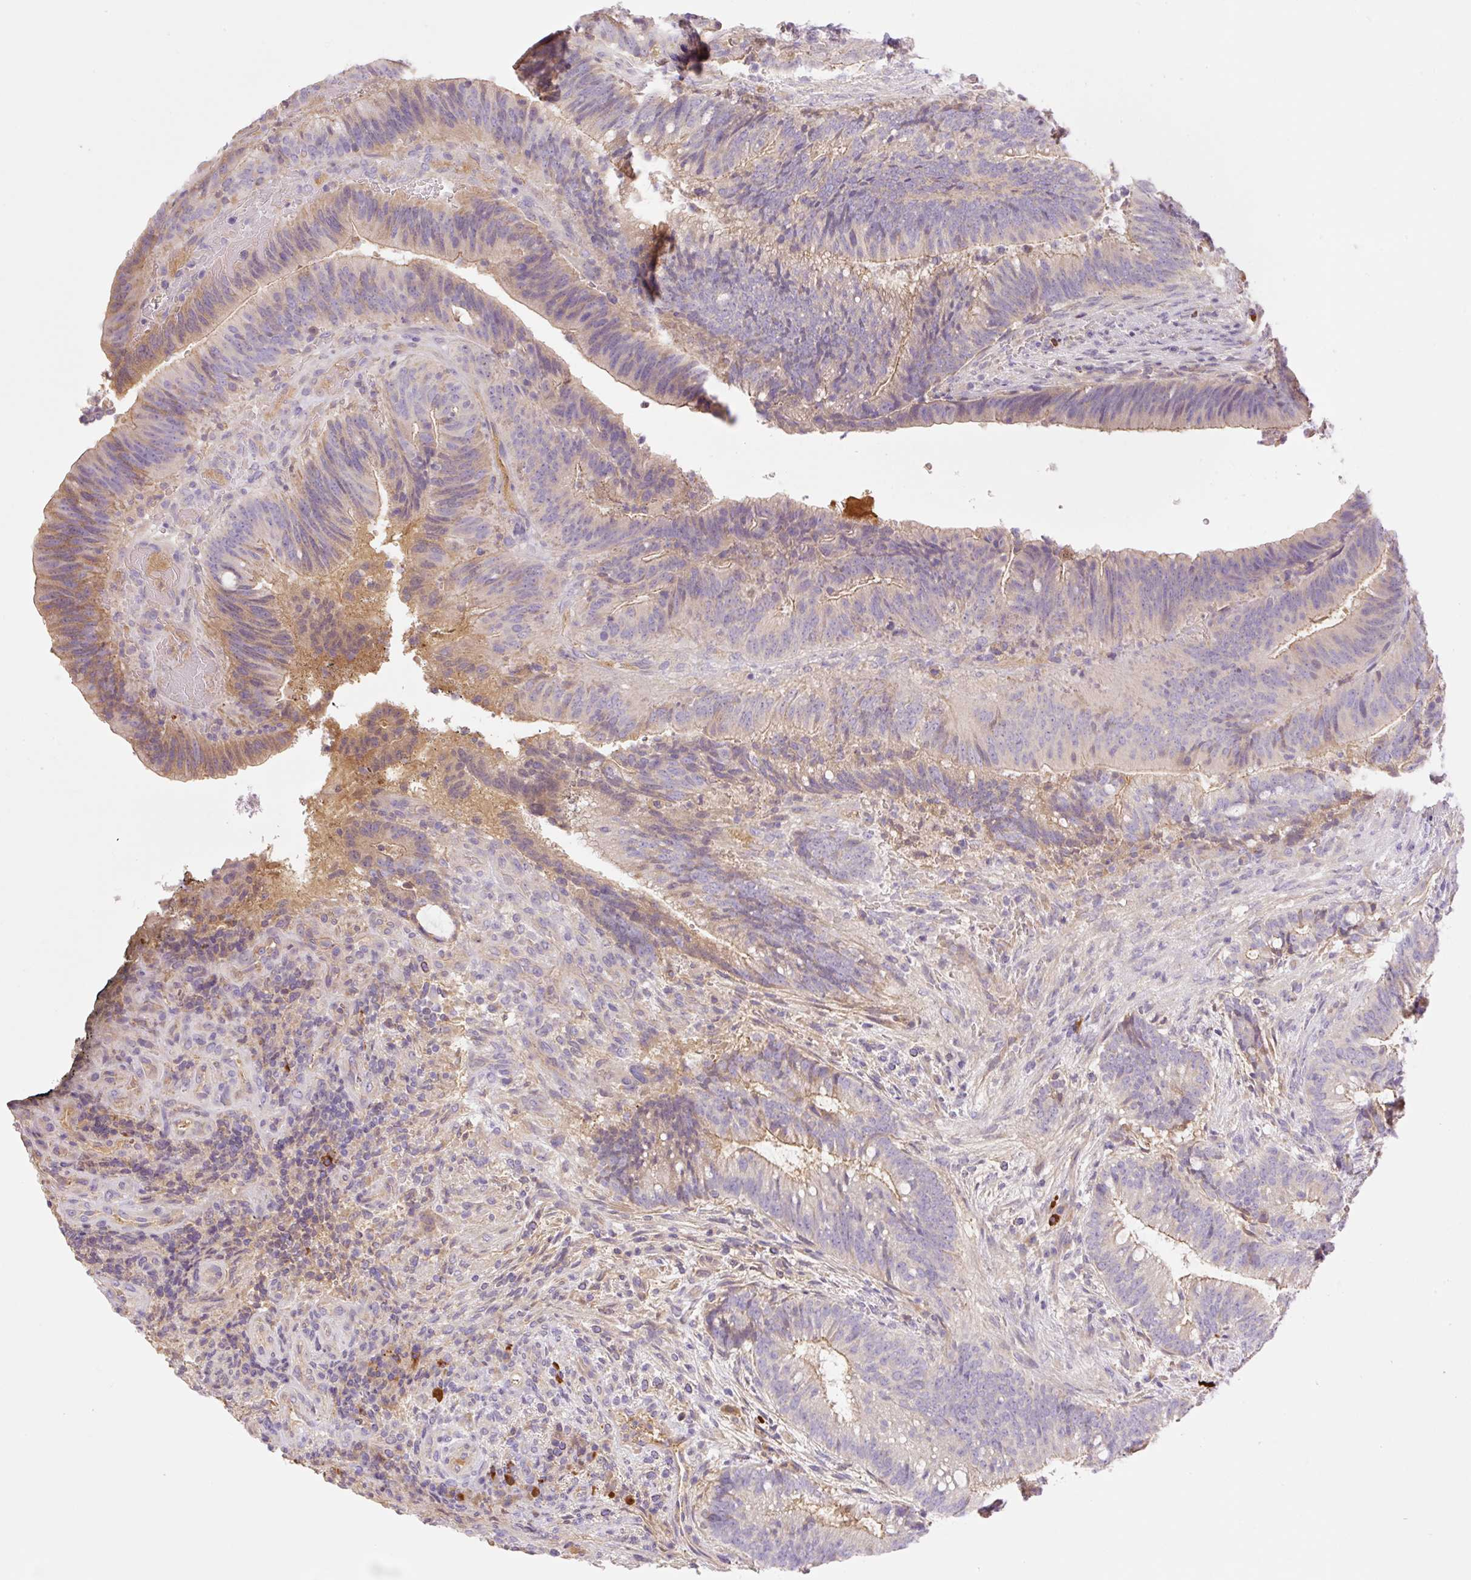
{"staining": {"intensity": "moderate", "quantity": "<25%", "location": "cytoplasmic/membranous"}, "tissue": "colorectal cancer", "cell_type": "Tumor cells", "image_type": "cancer", "snomed": [{"axis": "morphology", "description": "Adenocarcinoma, NOS"}, {"axis": "topography", "description": "Colon"}], "caption": "Immunohistochemical staining of human colorectal cancer (adenocarcinoma) exhibits moderate cytoplasmic/membranous protein positivity in about <25% of tumor cells. (DAB (3,3'-diaminobenzidine) IHC with brightfield microscopy, high magnification).", "gene": "DENND5A", "patient": {"sex": "female", "age": 43}}